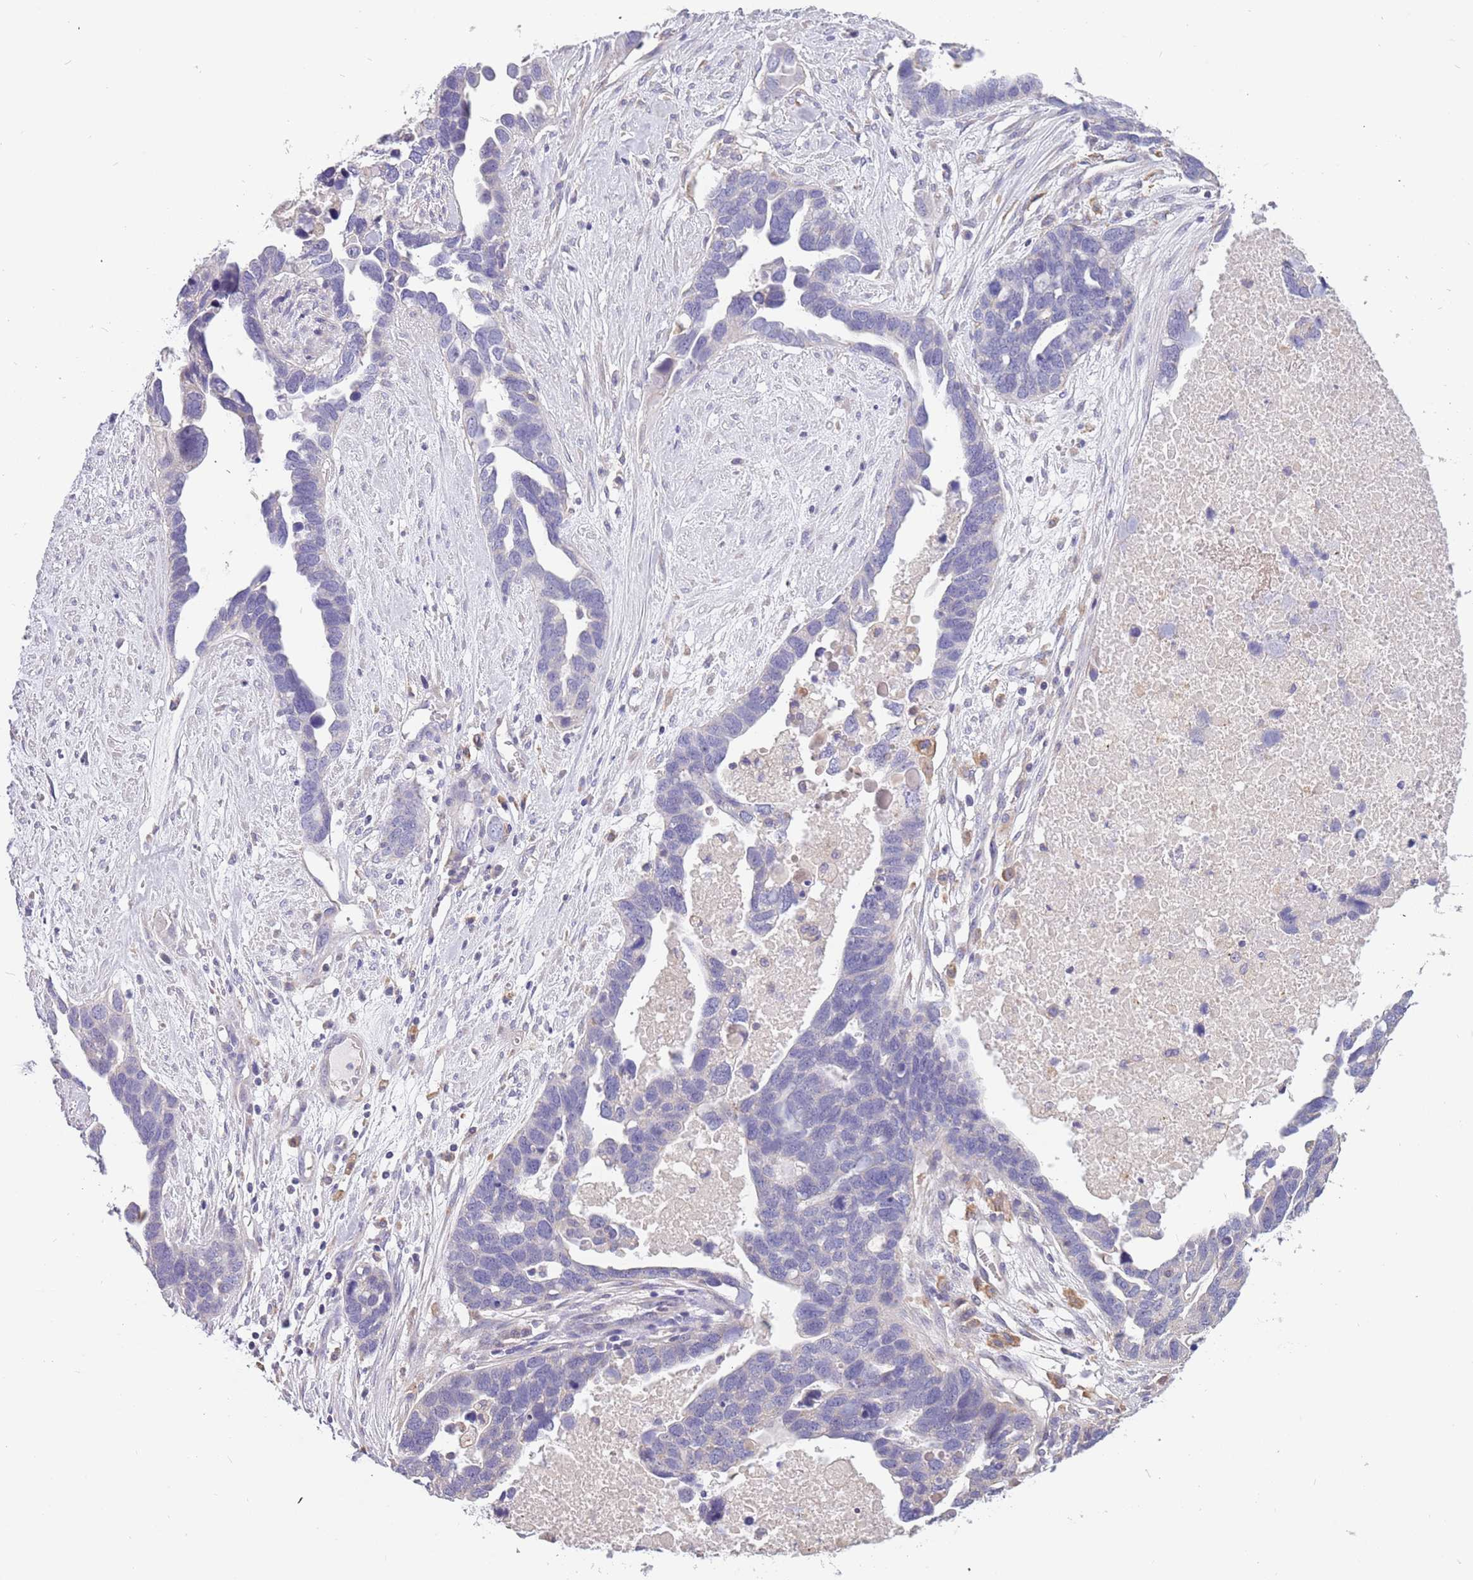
{"staining": {"intensity": "negative", "quantity": "none", "location": "none"}, "tissue": "ovarian cancer", "cell_type": "Tumor cells", "image_type": "cancer", "snomed": [{"axis": "morphology", "description": "Cystadenocarcinoma, serous, NOS"}, {"axis": "topography", "description": "Ovary"}], "caption": "A high-resolution photomicrograph shows immunohistochemistry (IHC) staining of serous cystadenocarcinoma (ovarian), which reveals no significant expression in tumor cells.", "gene": "RHCG", "patient": {"sex": "female", "age": 54}}